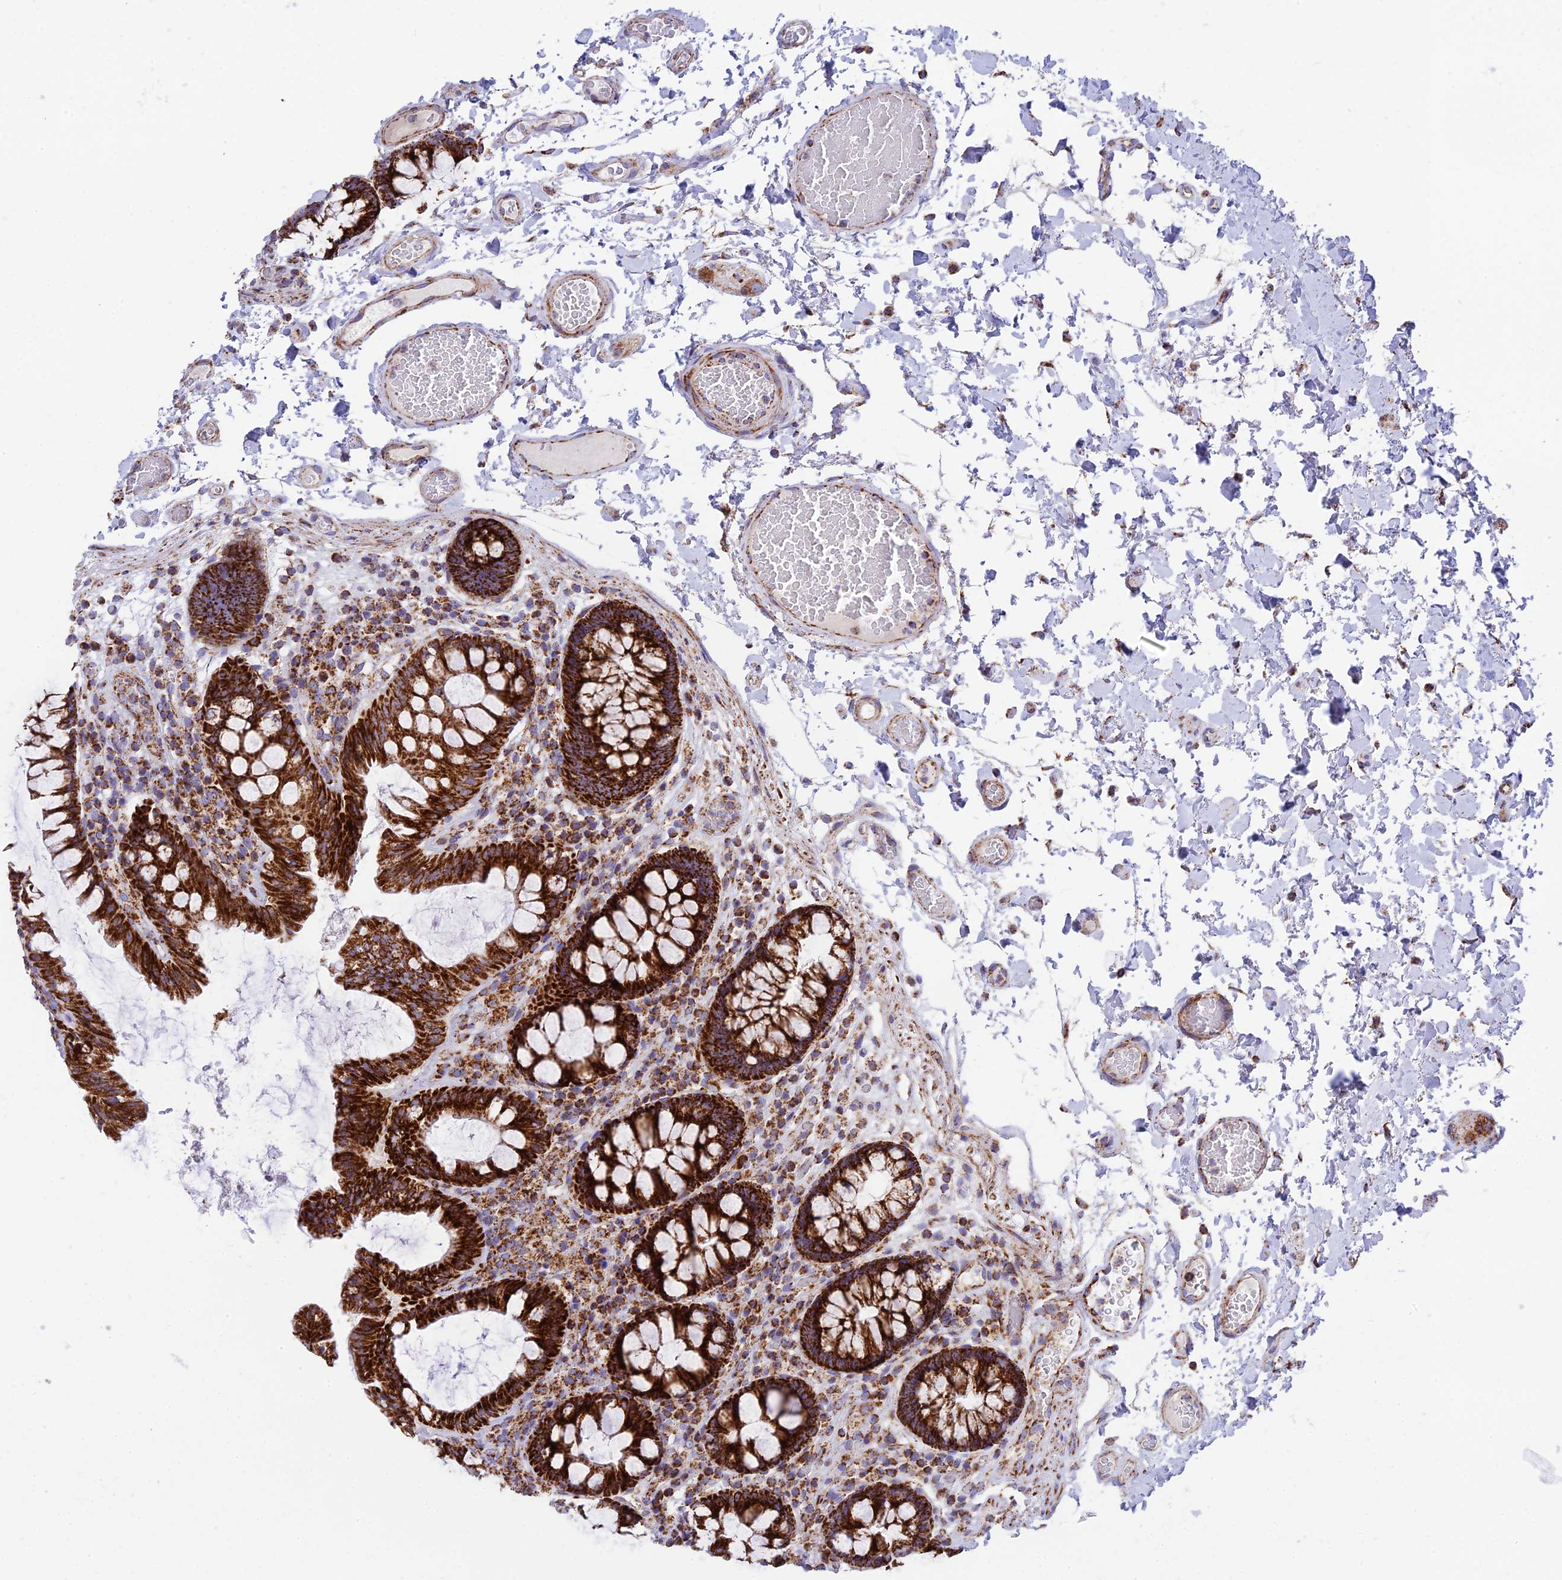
{"staining": {"intensity": "strong", "quantity": ">75%", "location": "cytoplasmic/membranous"}, "tissue": "colon", "cell_type": "Endothelial cells", "image_type": "normal", "snomed": [{"axis": "morphology", "description": "Normal tissue, NOS"}, {"axis": "topography", "description": "Colon"}], "caption": "A brown stain highlights strong cytoplasmic/membranous positivity of a protein in endothelial cells of normal colon.", "gene": "CHCHD3", "patient": {"sex": "male", "age": 84}}